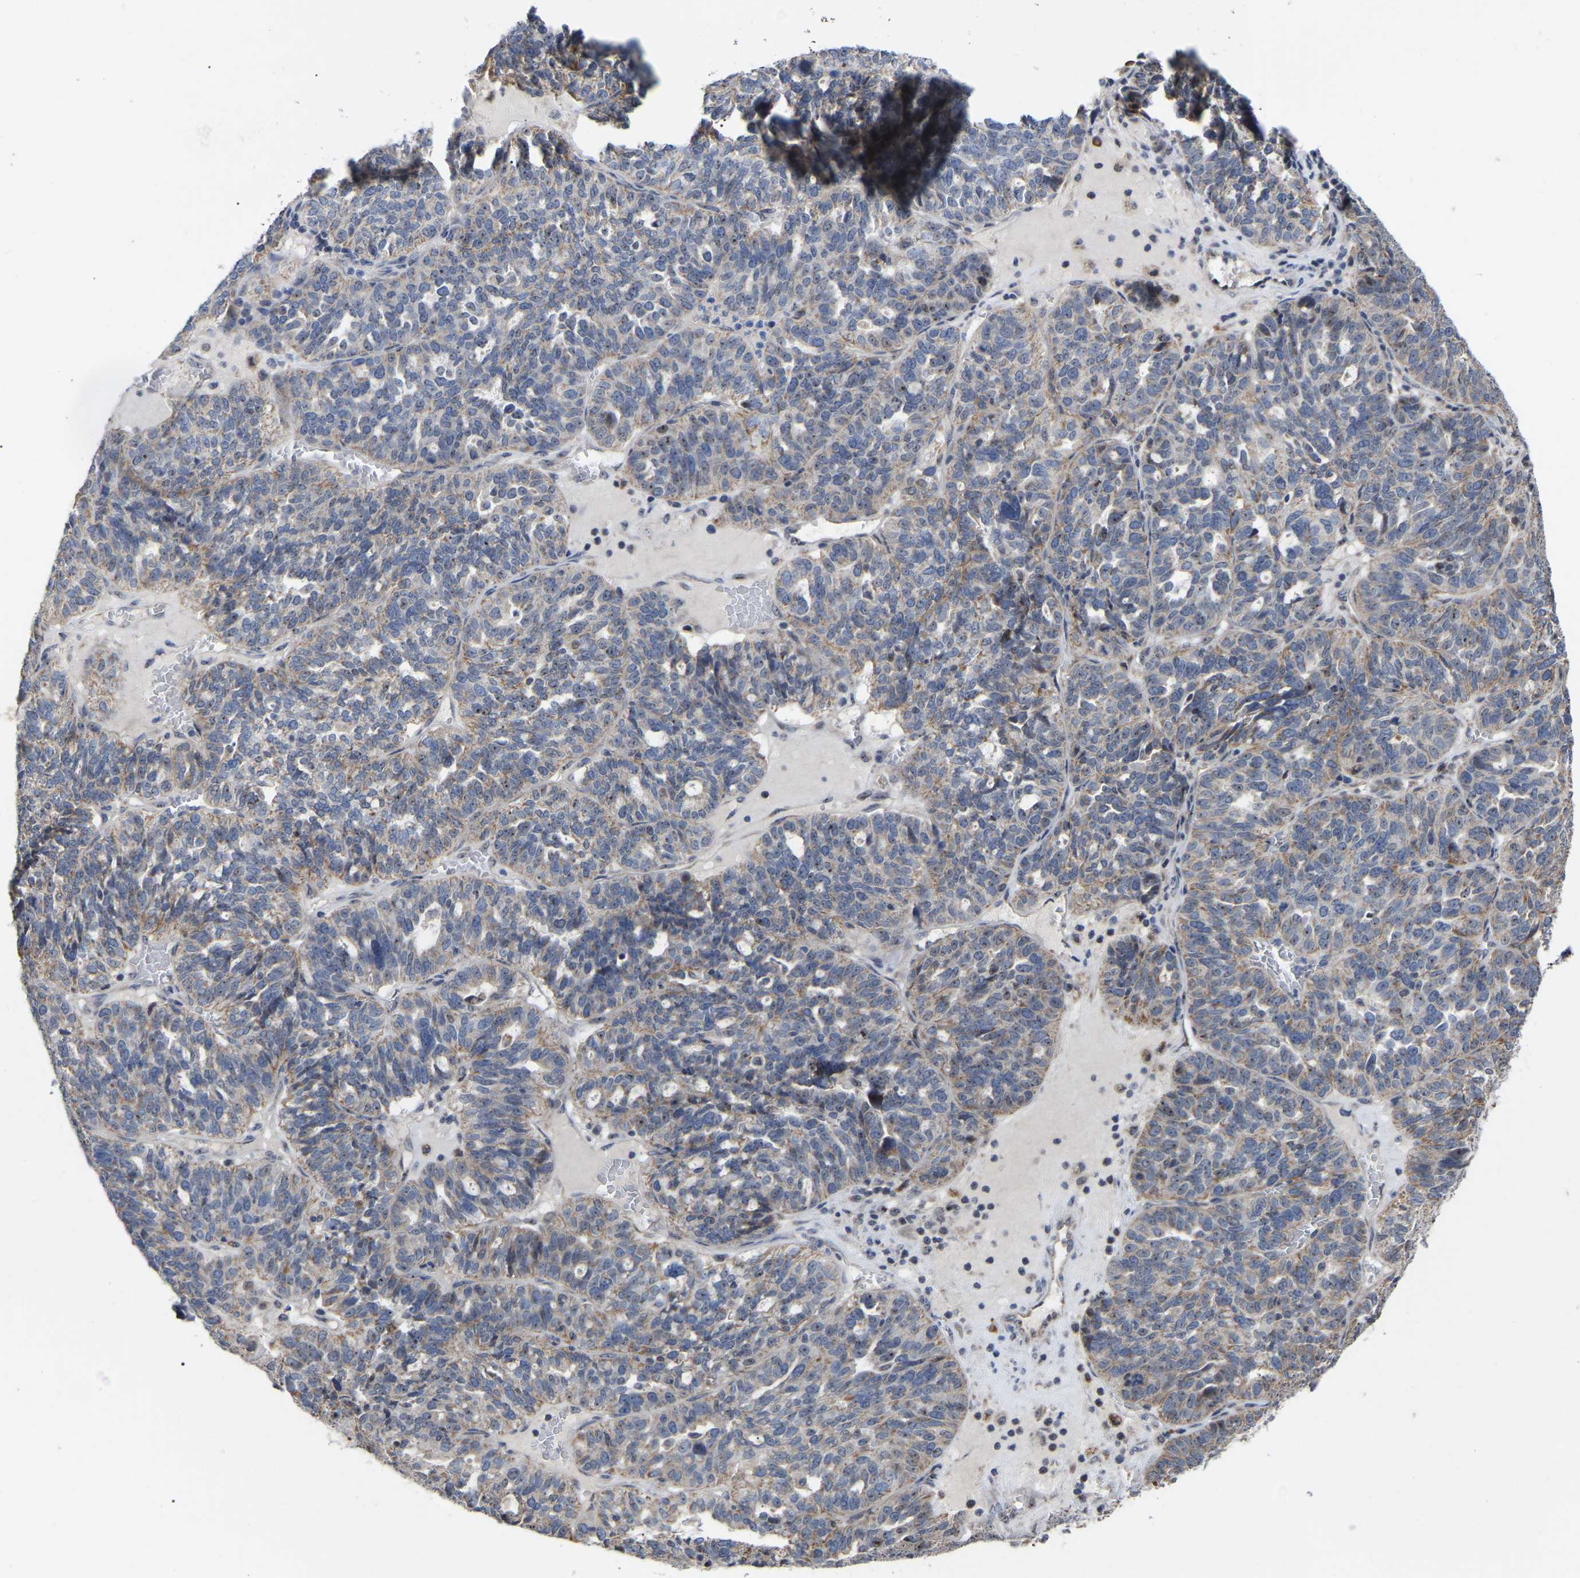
{"staining": {"intensity": "weak", "quantity": ">75%", "location": "cytoplasmic/membranous"}, "tissue": "ovarian cancer", "cell_type": "Tumor cells", "image_type": "cancer", "snomed": [{"axis": "morphology", "description": "Cystadenocarcinoma, serous, NOS"}, {"axis": "topography", "description": "Ovary"}], "caption": "There is low levels of weak cytoplasmic/membranous positivity in tumor cells of ovarian cancer, as demonstrated by immunohistochemical staining (brown color).", "gene": "NOP53", "patient": {"sex": "female", "age": 59}}